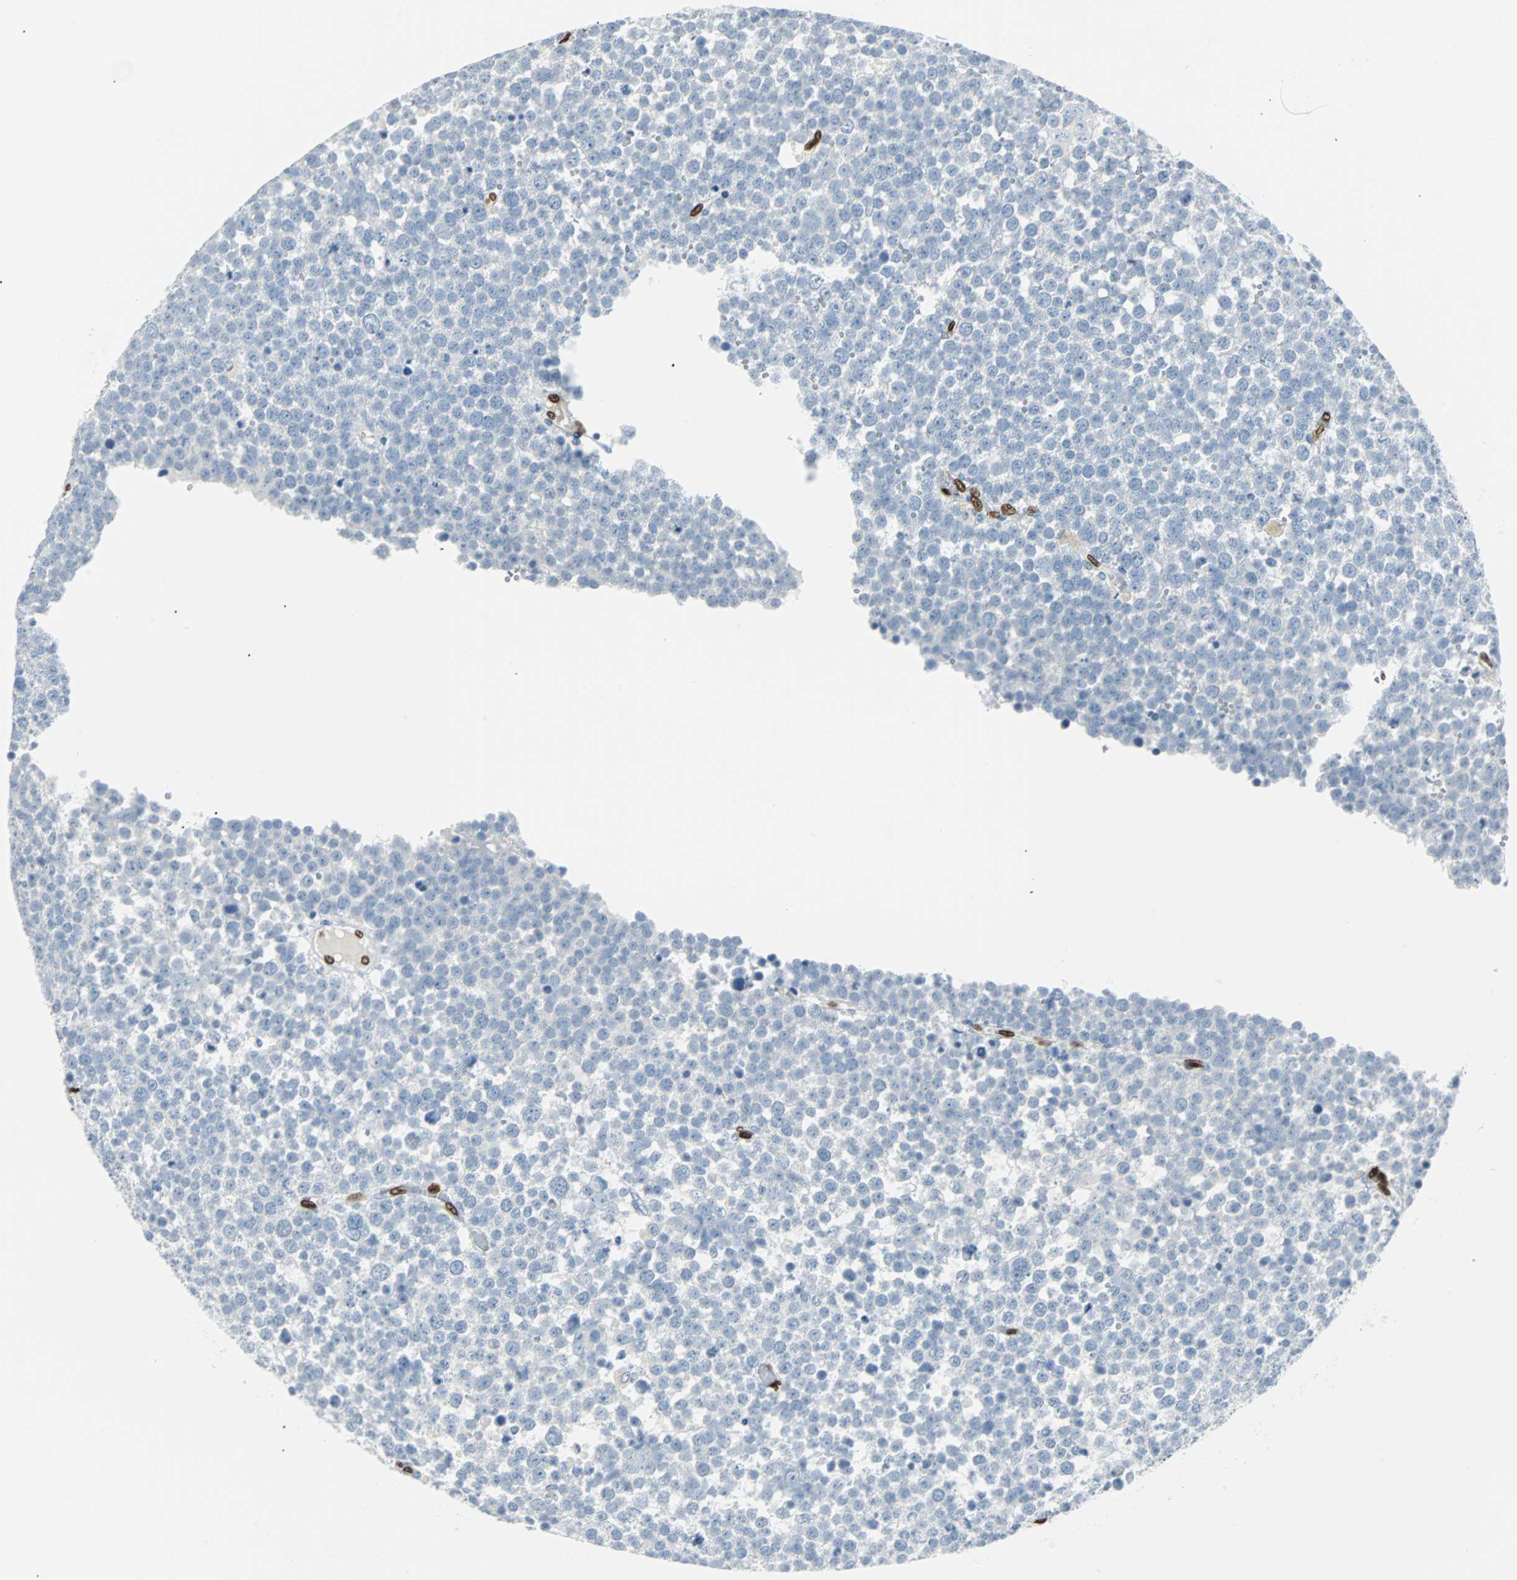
{"staining": {"intensity": "negative", "quantity": "none", "location": "none"}, "tissue": "testis cancer", "cell_type": "Tumor cells", "image_type": "cancer", "snomed": [{"axis": "morphology", "description": "Seminoma, NOS"}, {"axis": "topography", "description": "Testis"}], "caption": "A high-resolution image shows IHC staining of testis cancer (seminoma), which displays no significant expression in tumor cells. (Immunohistochemistry (ihc), brightfield microscopy, high magnification).", "gene": "IL33", "patient": {"sex": "male", "age": 71}}